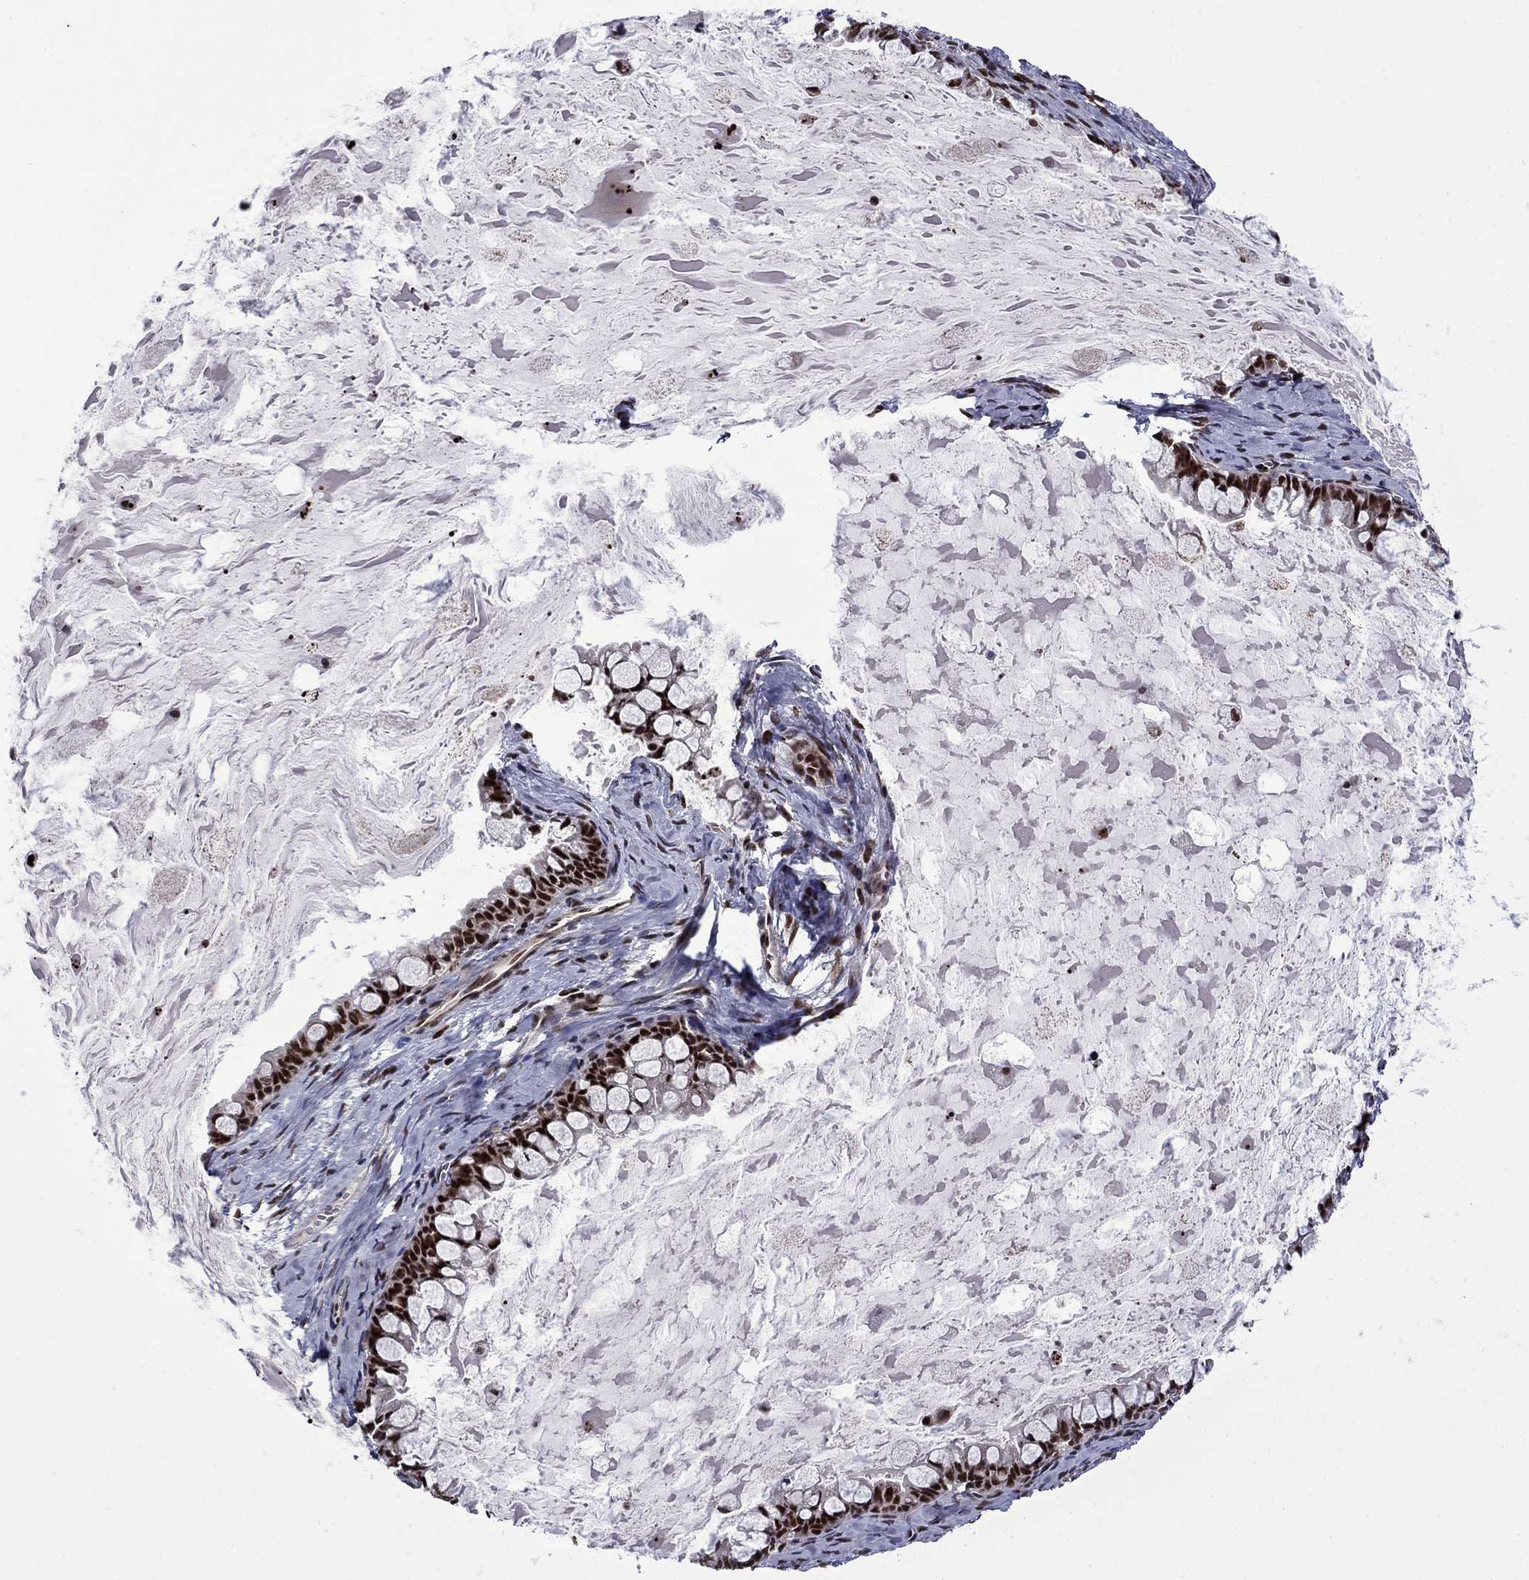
{"staining": {"intensity": "strong", "quantity": ">75%", "location": "nuclear"}, "tissue": "ovarian cancer", "cell_type": "Tumor cells", "image_type": "cancer", "snomed": [{"axis": "morphology", "description": "Cystadenocarcinoma, mucinous, NOS"}, {"axis": "topography", "description": "Ovary"}], "caption": "Protein staining shows strong nuclear expression in about >75% of tumor cells in mucinous cystadenocarcinoma (ovarian). The protein of interest is shown in brown color, while the nuclei are stained blue.", "gene": "SURF2", "patient": {"sex": "female", "age": 63}}